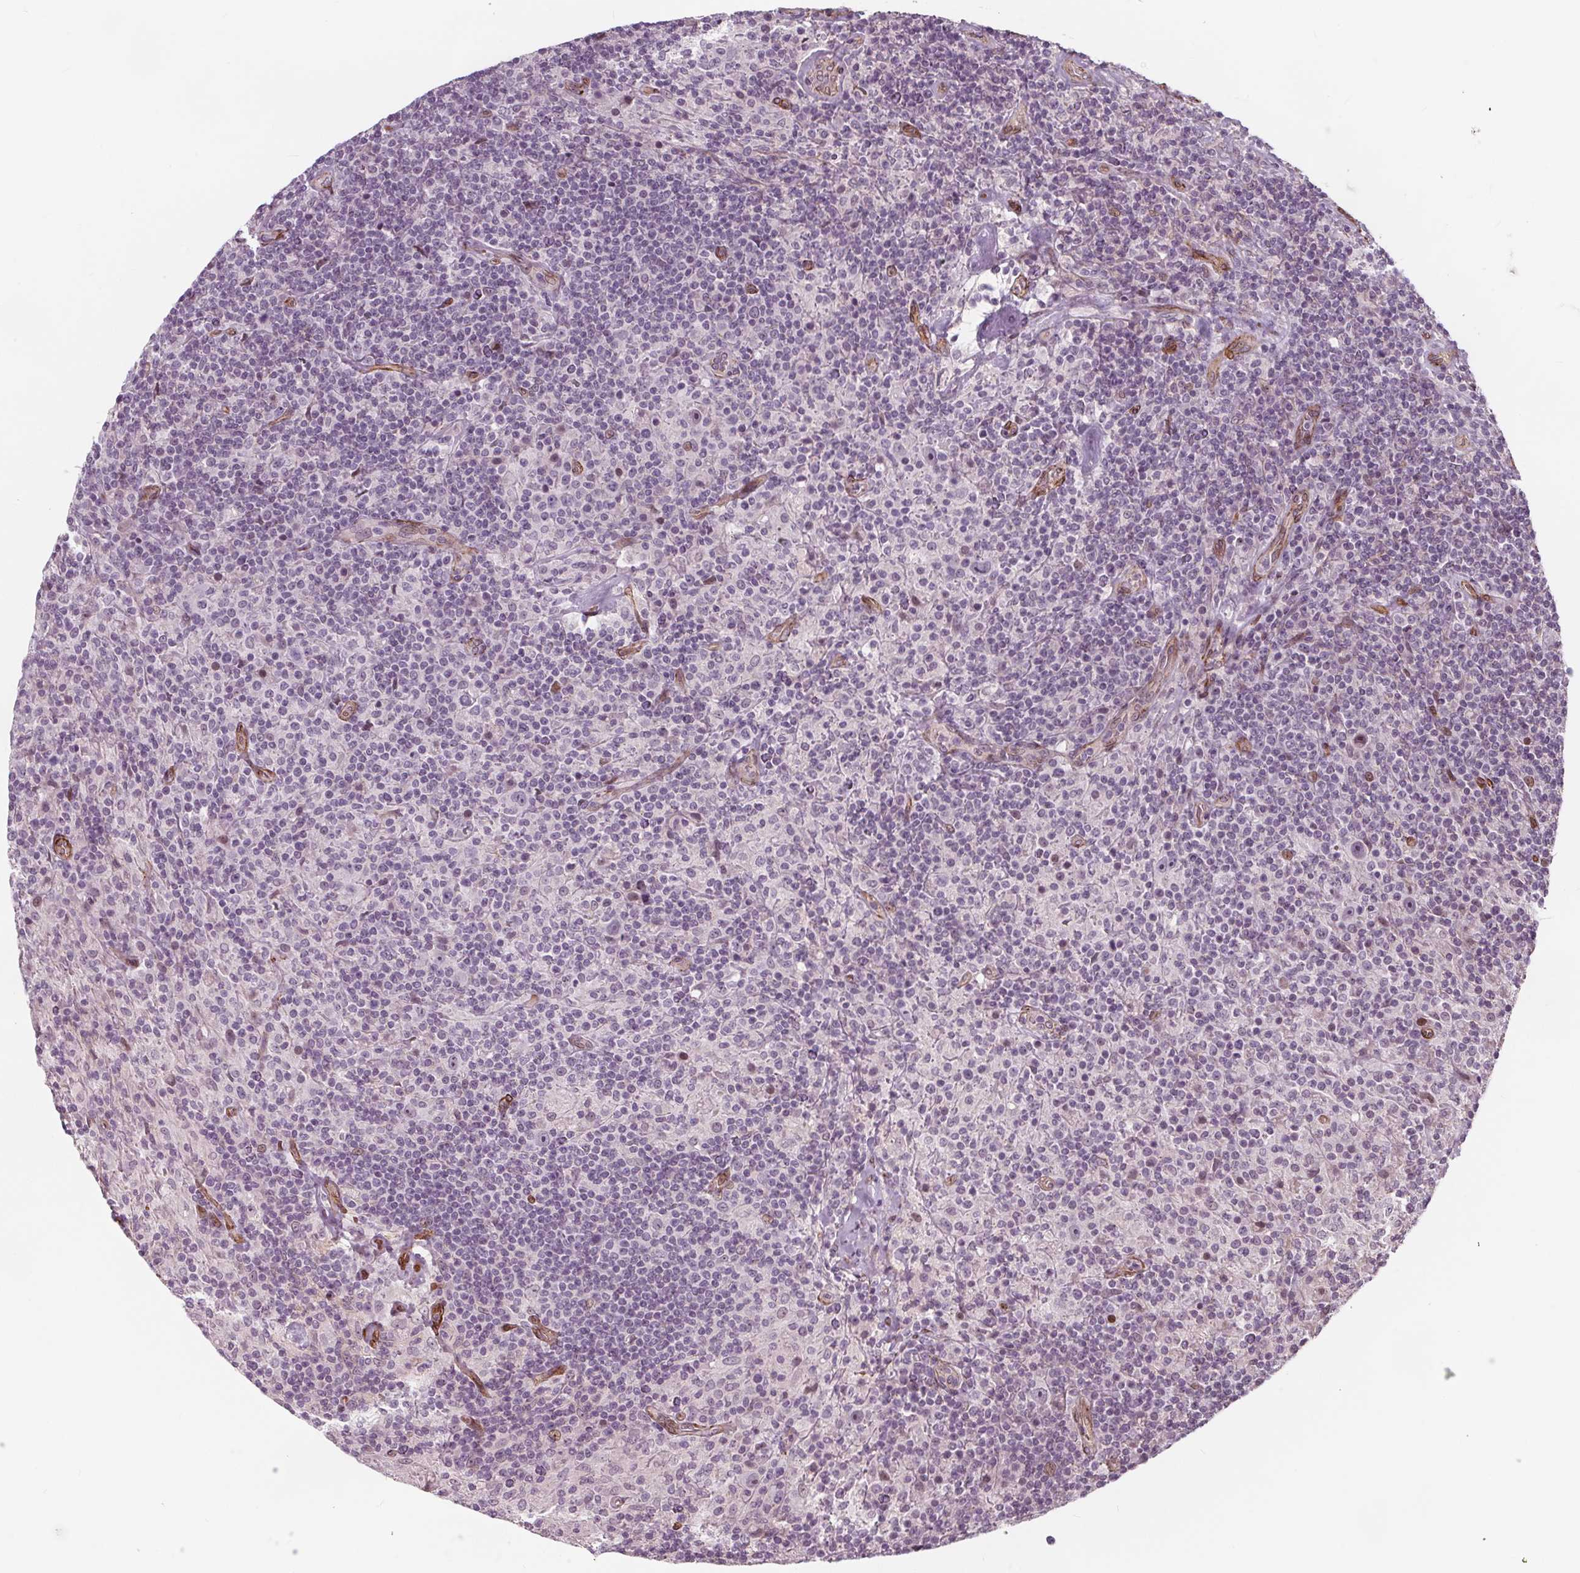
{"staining": {"intensity": "weak", "quantity": "25%-75%", "location": "nuclear"}, "tissue": "lymphoma", "cell_type": "Tumor cells", "image_type": "cancer", "snomed": [{"axis": "morphology", "description": "Hodgkin's disease, NOS"}, {"axis": "topography", "description": "Lymph node"}], "caption": "Weak nuclear staining for a protein is seen in approximately 25%-75% of tumor cells of lymphoma using IHC.", "gene": "HAS1", "patient": {"sex": "male", "age": 70}}